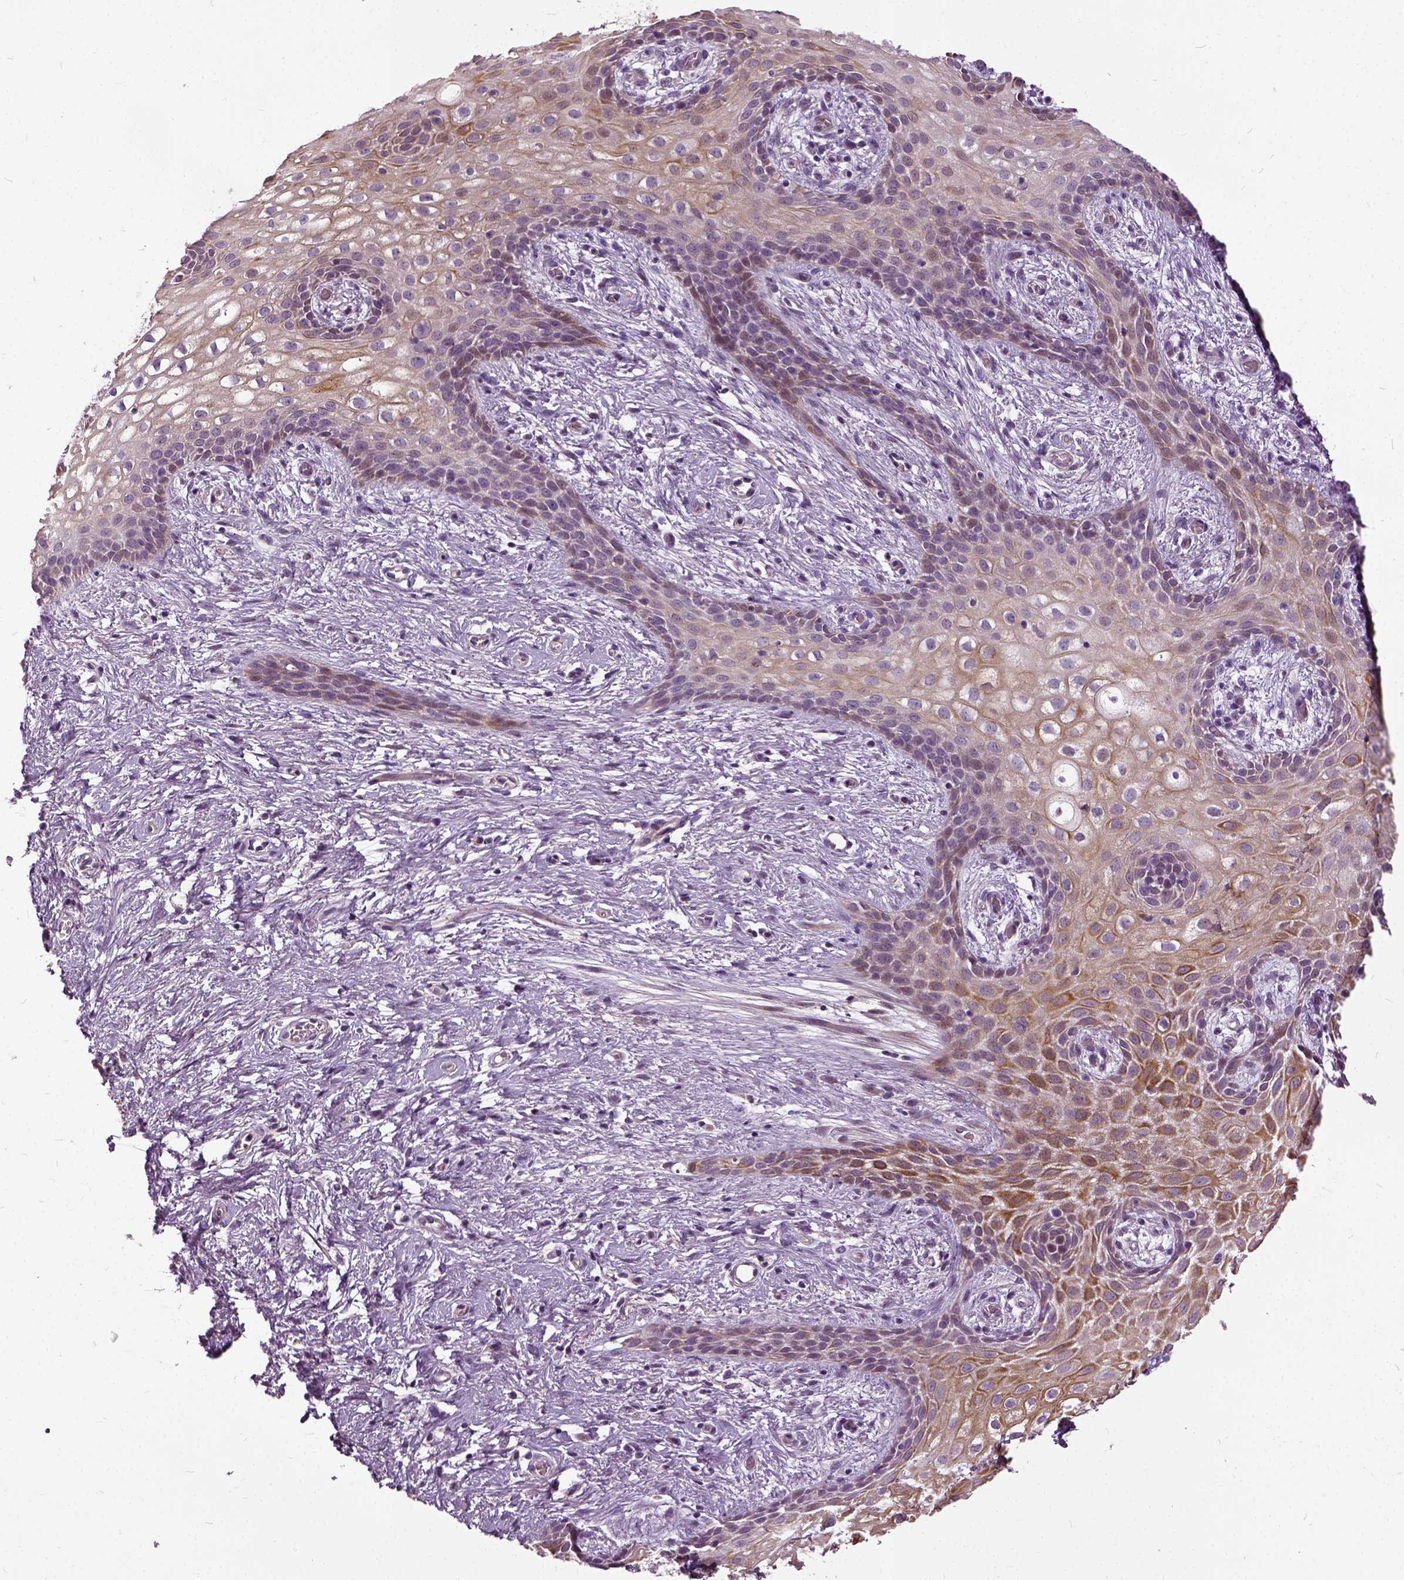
{"staining": {"intensity": "moderate", "quantity": "25%-75%", "location": "cytoplasmic/membranous"}, "tissue": "skin", "cell_type": "Epidermal cells", "image_type": "normal", "snomed": [{"axis": "morphology", "description": "Normal tissue, NOS"}, {"axis": "topography", "description": "Anal"}], "caption": "Skin stained with DAB immunohistochemistry shows medium levels of moderate cytoplasmic/membranous staining in about 25%-75% of epidermal cells.", "gene": "ILRUN", "patient": {"sex": "female", "age": 46}}